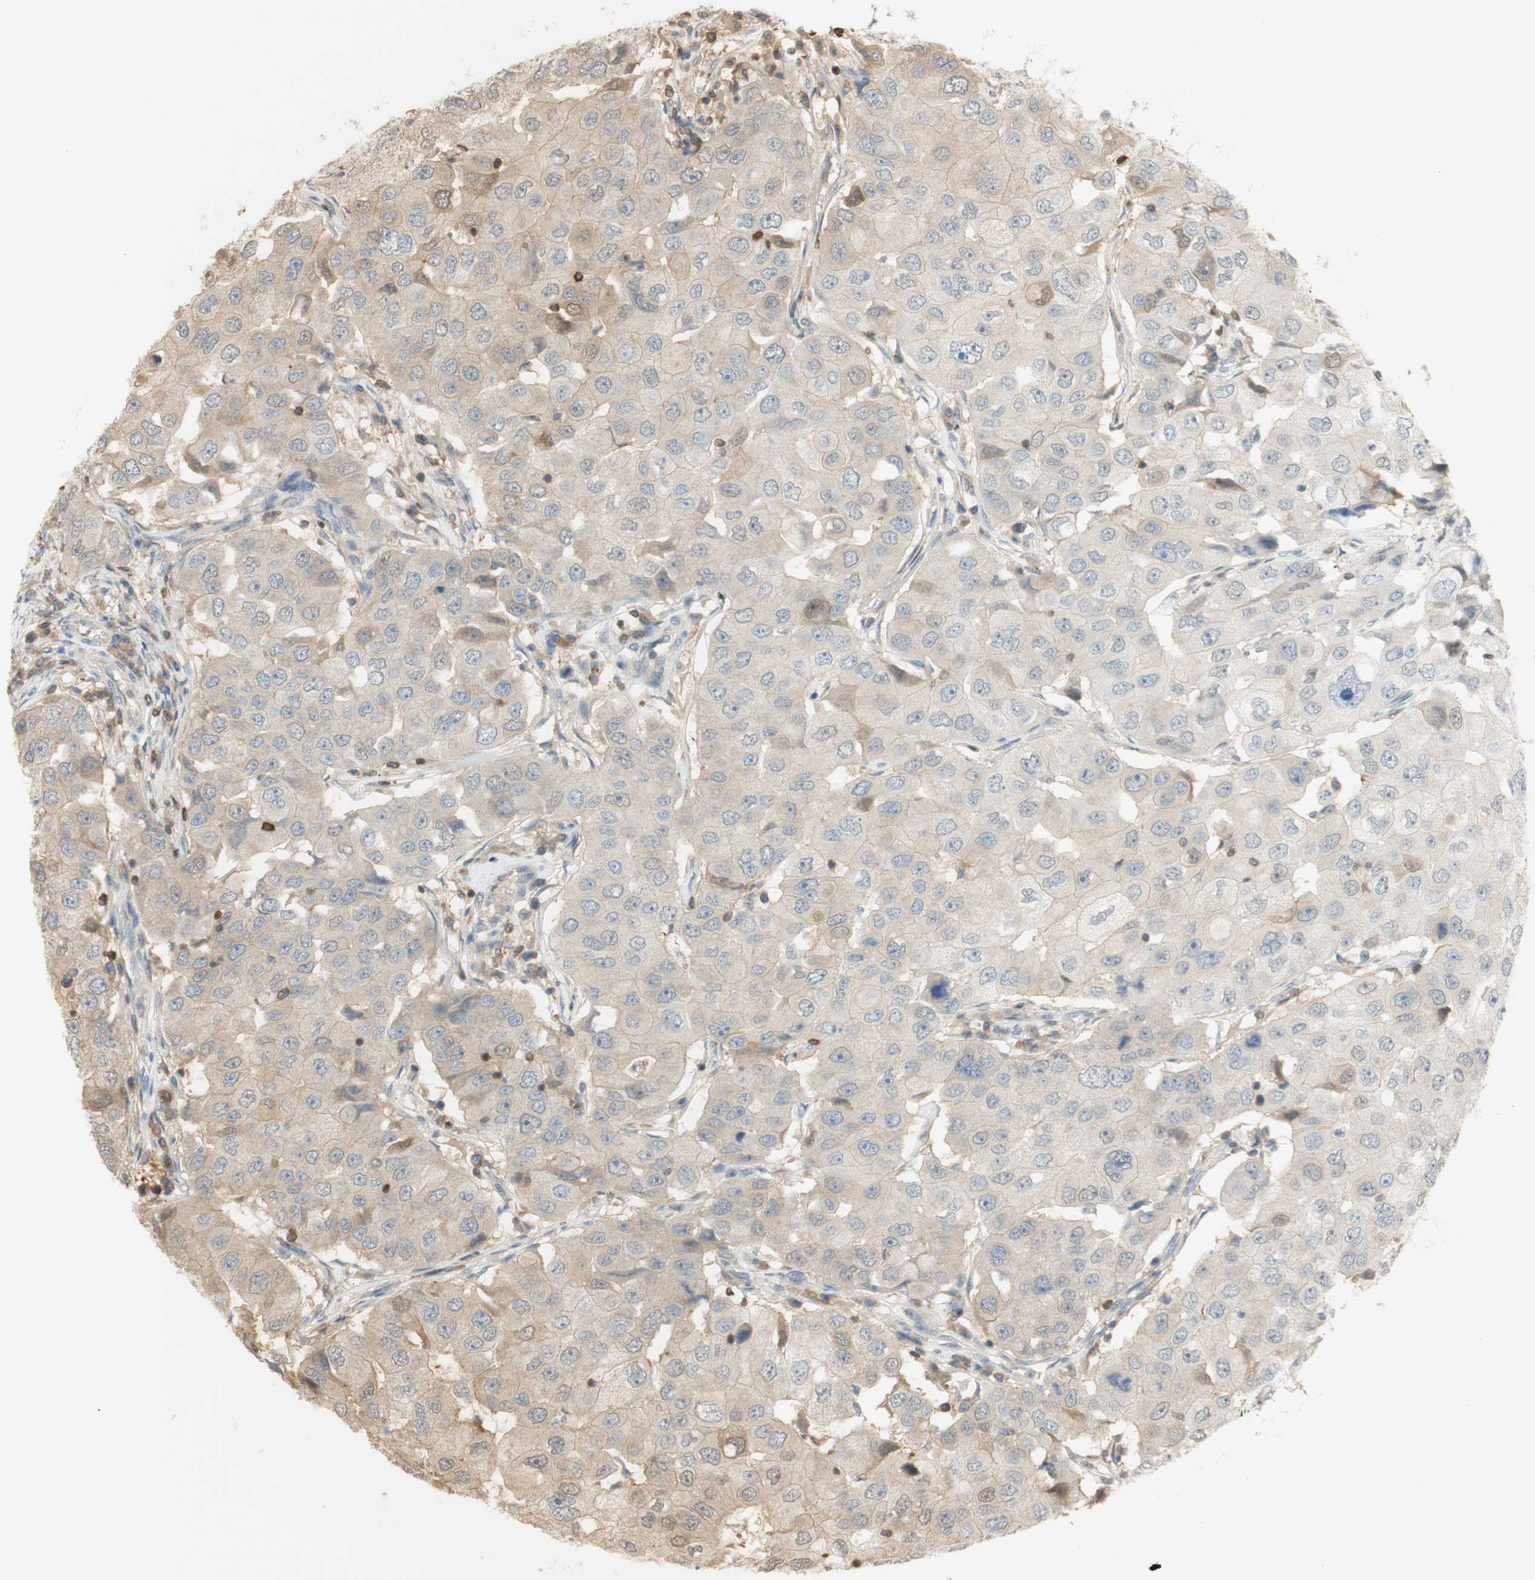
{"staining": {"intensity": "weak", "quantity": "25%-75%", "location": "cytoplasmic/membranous,nuclear"}, "tissue": "breast cancer", "cell_type": "Tumor cells", "image_type": "cancer", "snomed": [{"axis": "morphology", "description": "Duct carcinoma"}, {"axis": "topography", "description": "Breast"}], "caption": "There is low levels of weak cytoplasmic/membranous and nuclear positivity in tumor cells of breast cancer (infiltrating ductal carcinoma), as demonstrated by immunohistochemical staining (brown color).", "gene": "NAP1L4", "patient": {"sex": "female", "age": 27}}